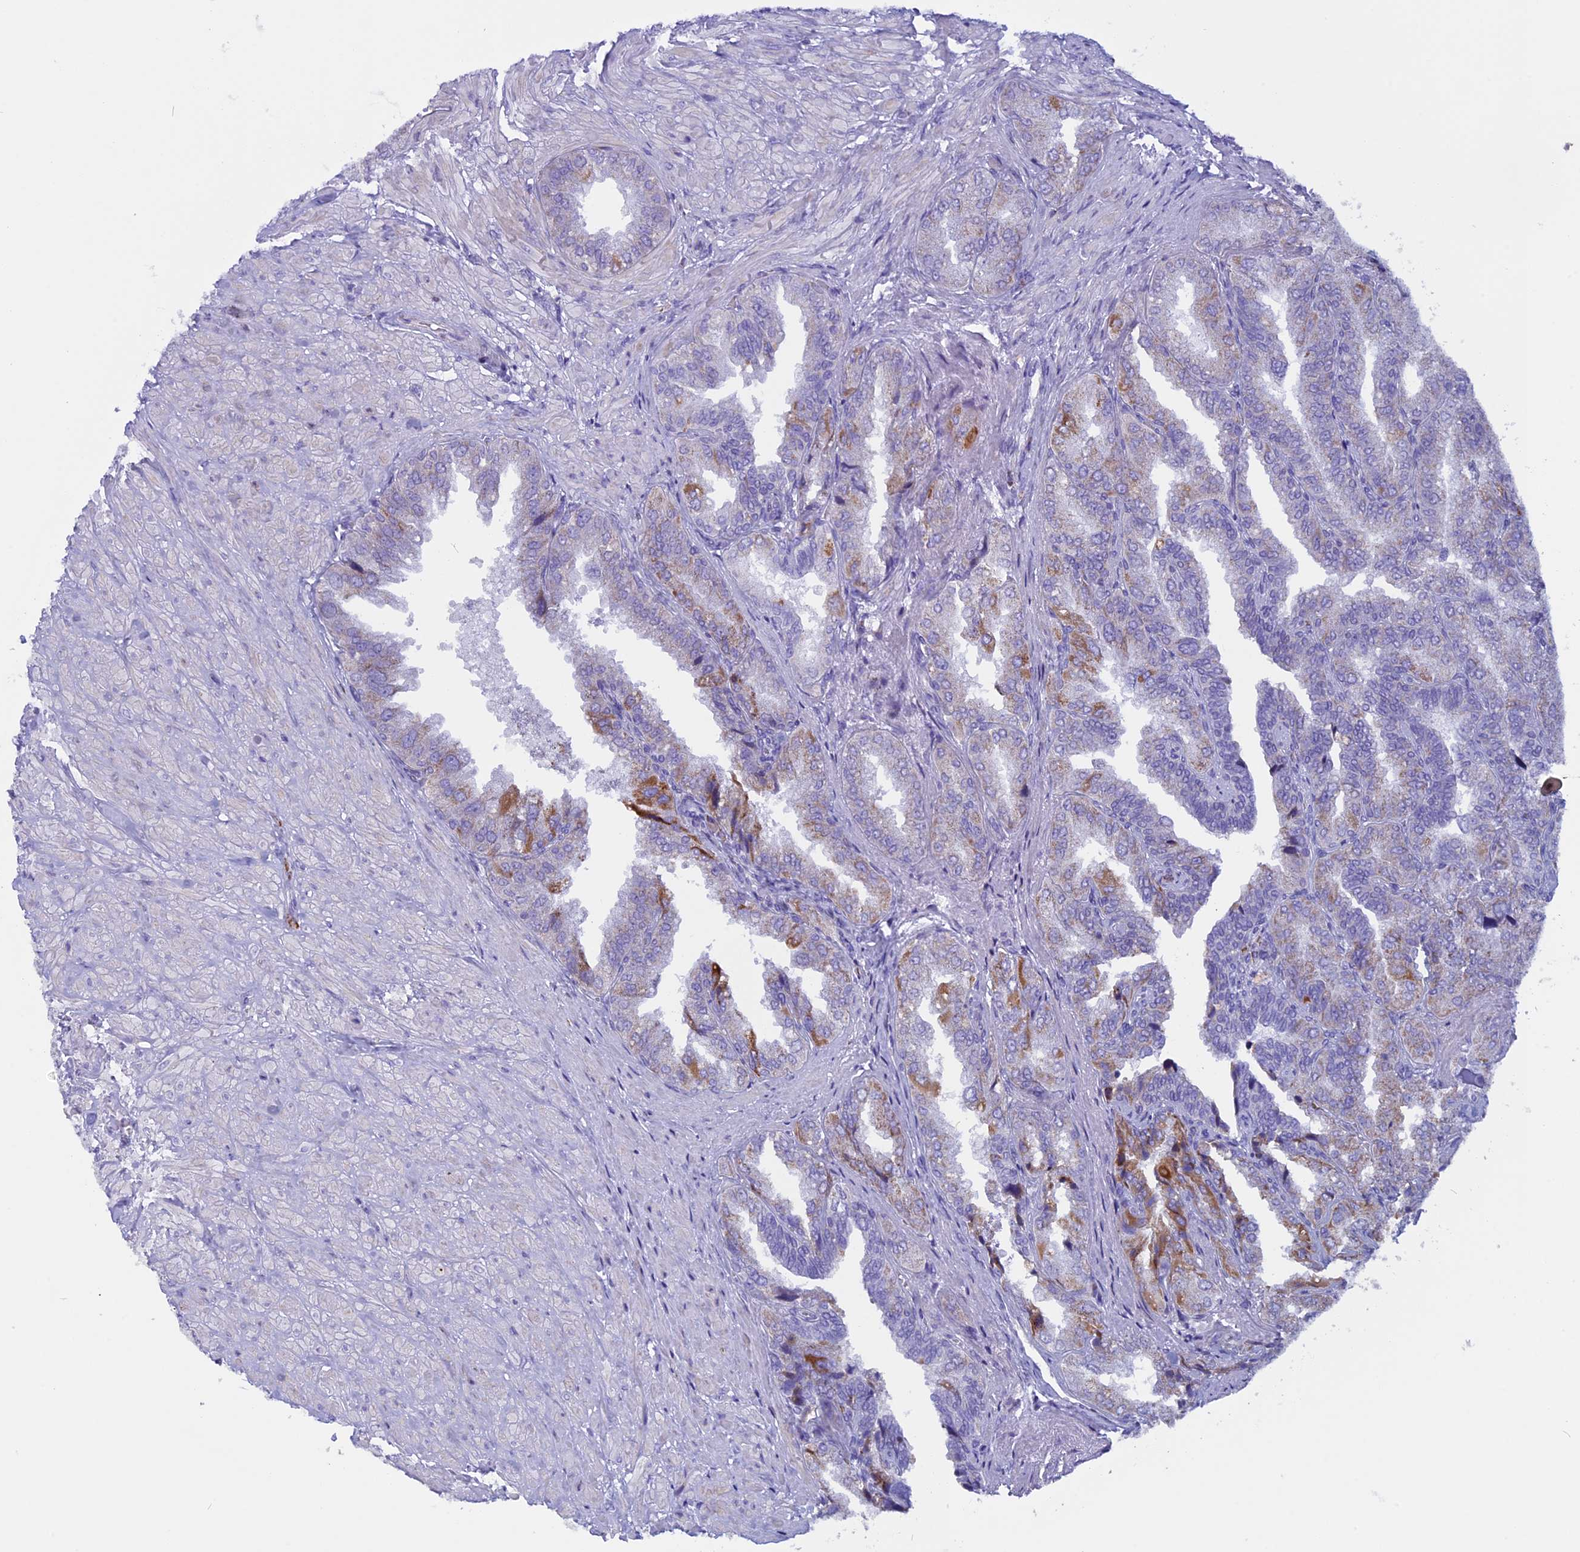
{"staining": {"intensity": "moderate", "quantity": "<25%", "location": "cytoplasmic/membranous"}, "tissue": "seminal vesicle", "cell_type": "Glandular cells", "image_type": "normal", "snomed": [{"axis": "morphology", "description": "Normal tissue, NOS"}, {"axis": "topography", "description": "Seminal veicle"}, {"axis": "topography", "description": "Peripheral nerve tissue"}], "caption": "Brown immunohistochemical staining in normal human seminal vesicle shows moderate cytoplasmic/membranous expression in approximately <25% of glandular cells. (Brightfield microscopy of DAB IHC at high magnification).", "gene": "ZNF563", "patient": {"sex": "male", "age": 63}}